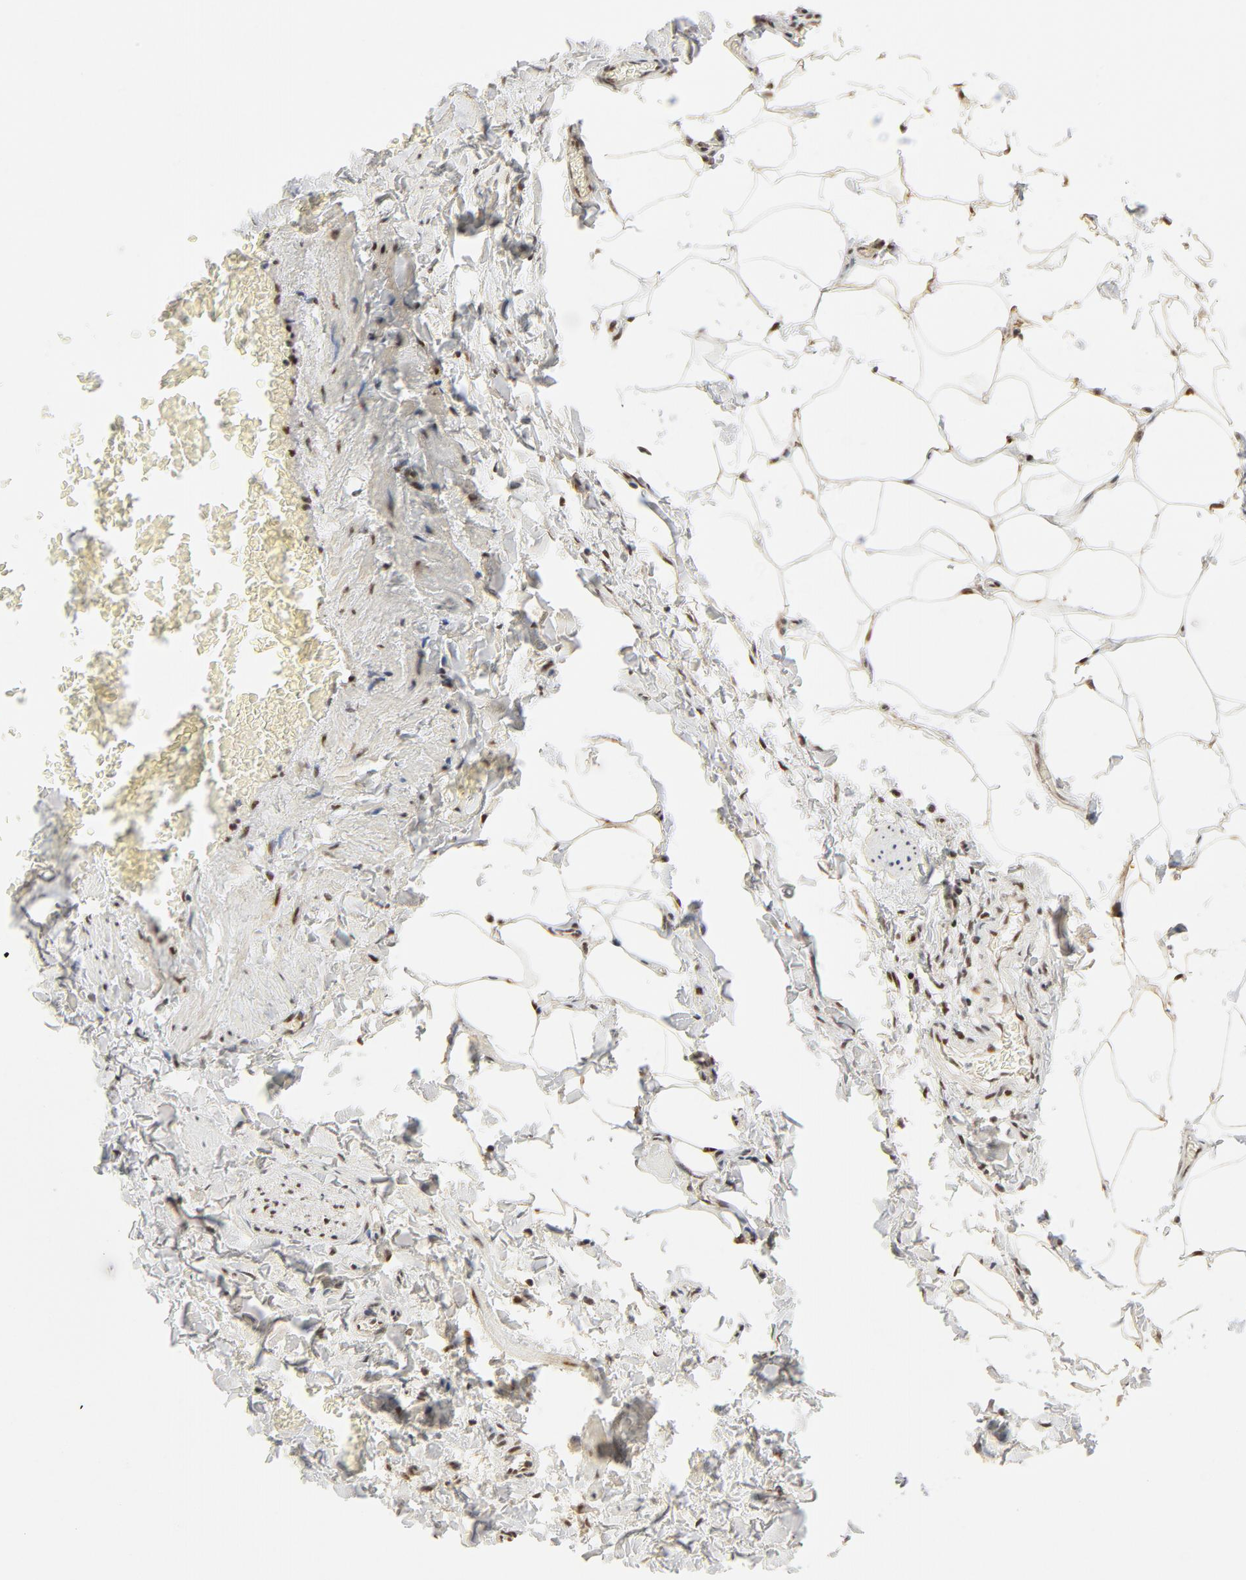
{"staining": {"intensity": "moderate", "quantity": ">75%", "location": "nuclear"}, "tissue": "adipose tissue", "cell_type": "Adipocytes", "image_type": "normal", "snomed": [{"axis": "morphology", "description": "Normal tissue, NOS"}, {"axis": "topography", "description": "Vascular tissue"}], "caption": "Immunohistochemistry staining of normal adipose tissue, which shows medium levels of moderate nuclear expression in about >75% of adipocytes indicating moderate nuclear protein positivity. The staining was performed using DAB (brown) for protein detection and nuclei were counterstained in hematoxylin (blue).", "gene": "GTF2I", "patient": {"sex": "male", "age": 41}}